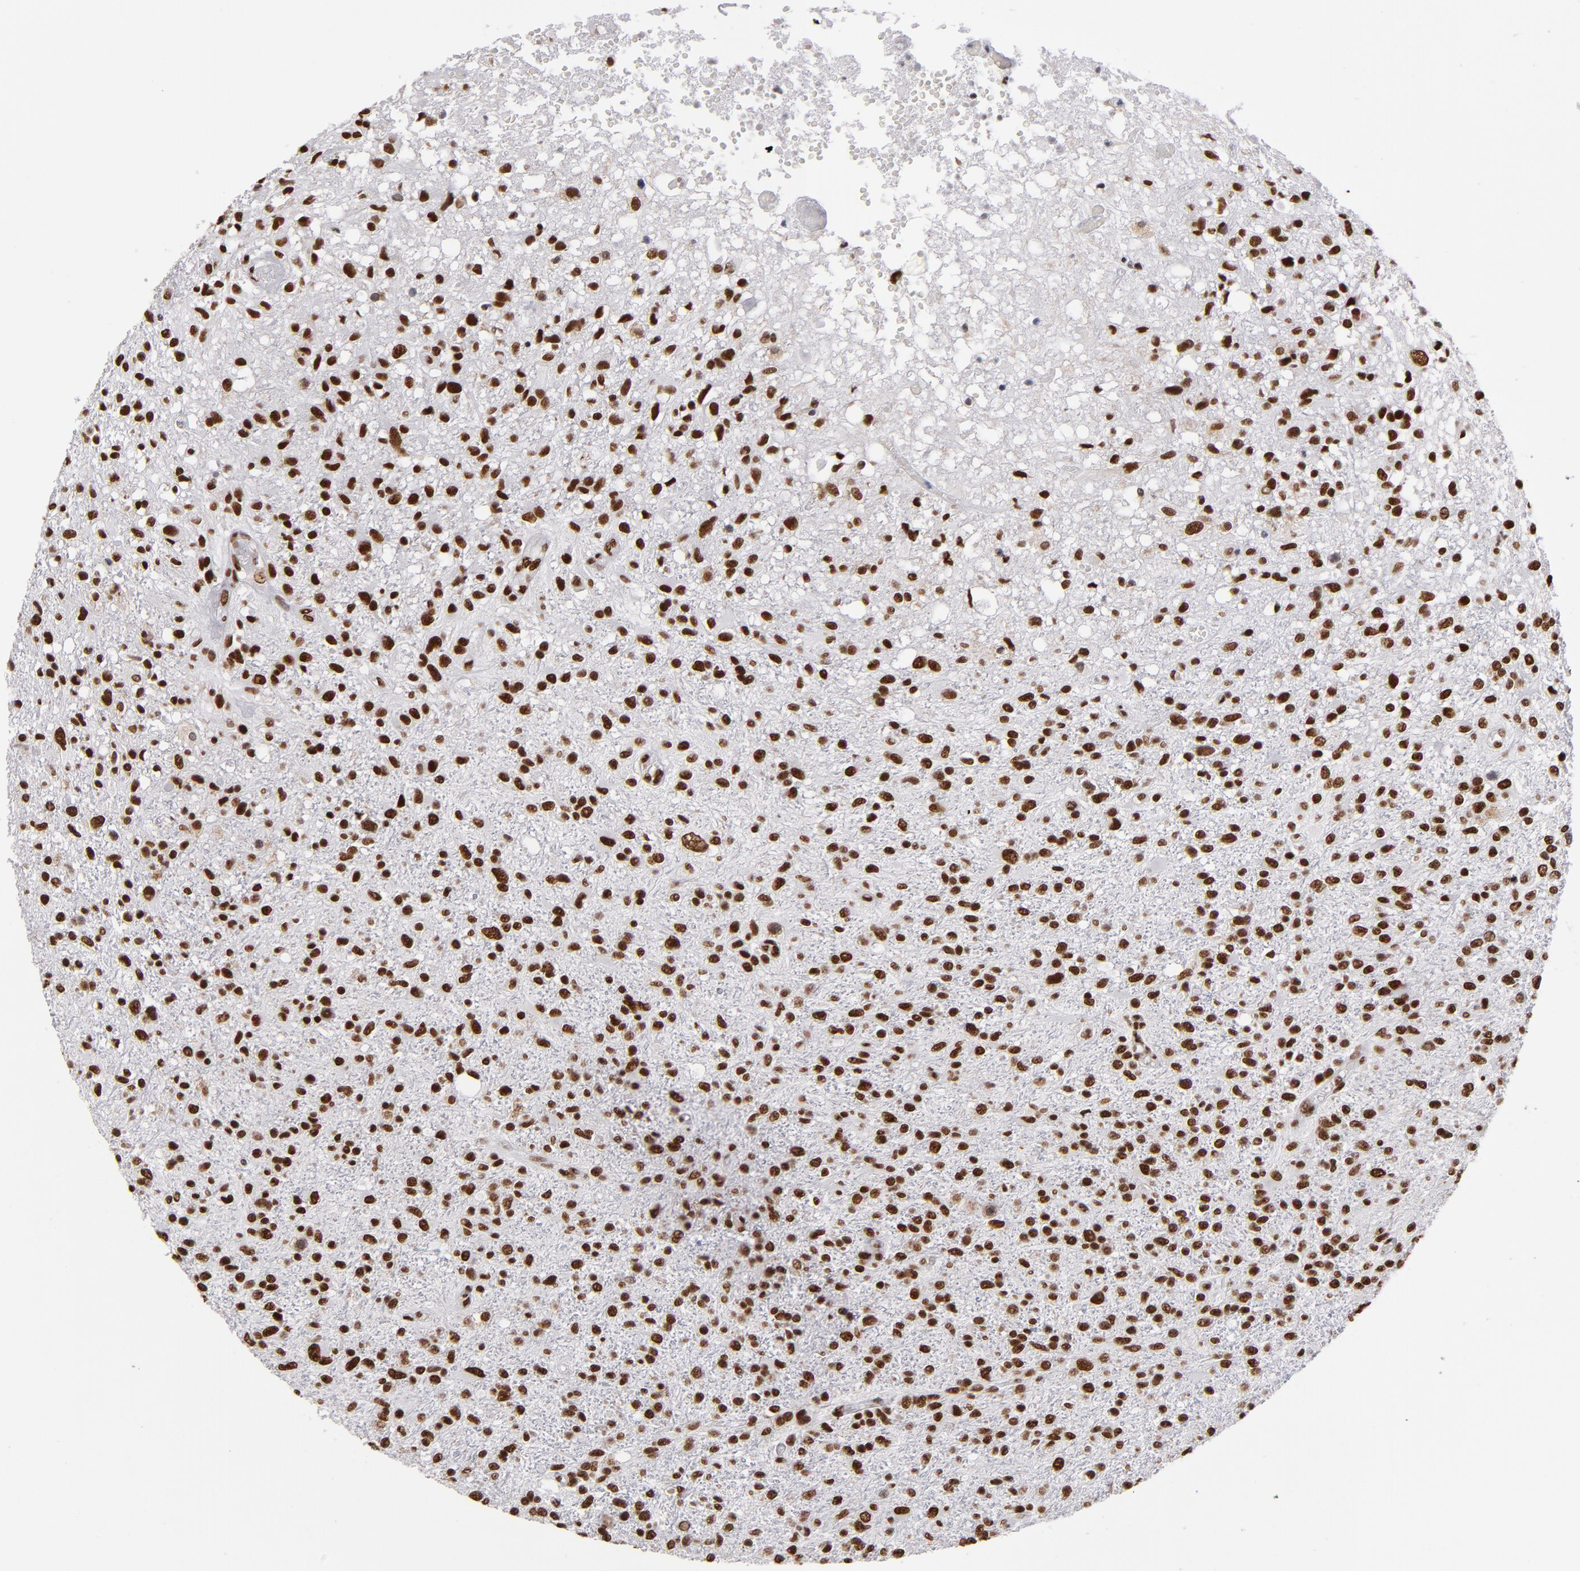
{"staining": {"intensity": "strong", "quantity": ">75%", "location": "nuclear"}, "tissue": "glioma", "cell_type": "Tumor cells", "image_type": "cancer", "snomed": [{"axis": "morphology", "description": "Glioma, malignant, High grade"}, {"axis": "topography", "description": "Cerebral cortex"}], "caption": "Human malignant high-grade glioma stained with a protein marker exhibits strong staining in tumor cells.", "gene": "MRE11", "patient": {"sex": "male", "age": 76}}